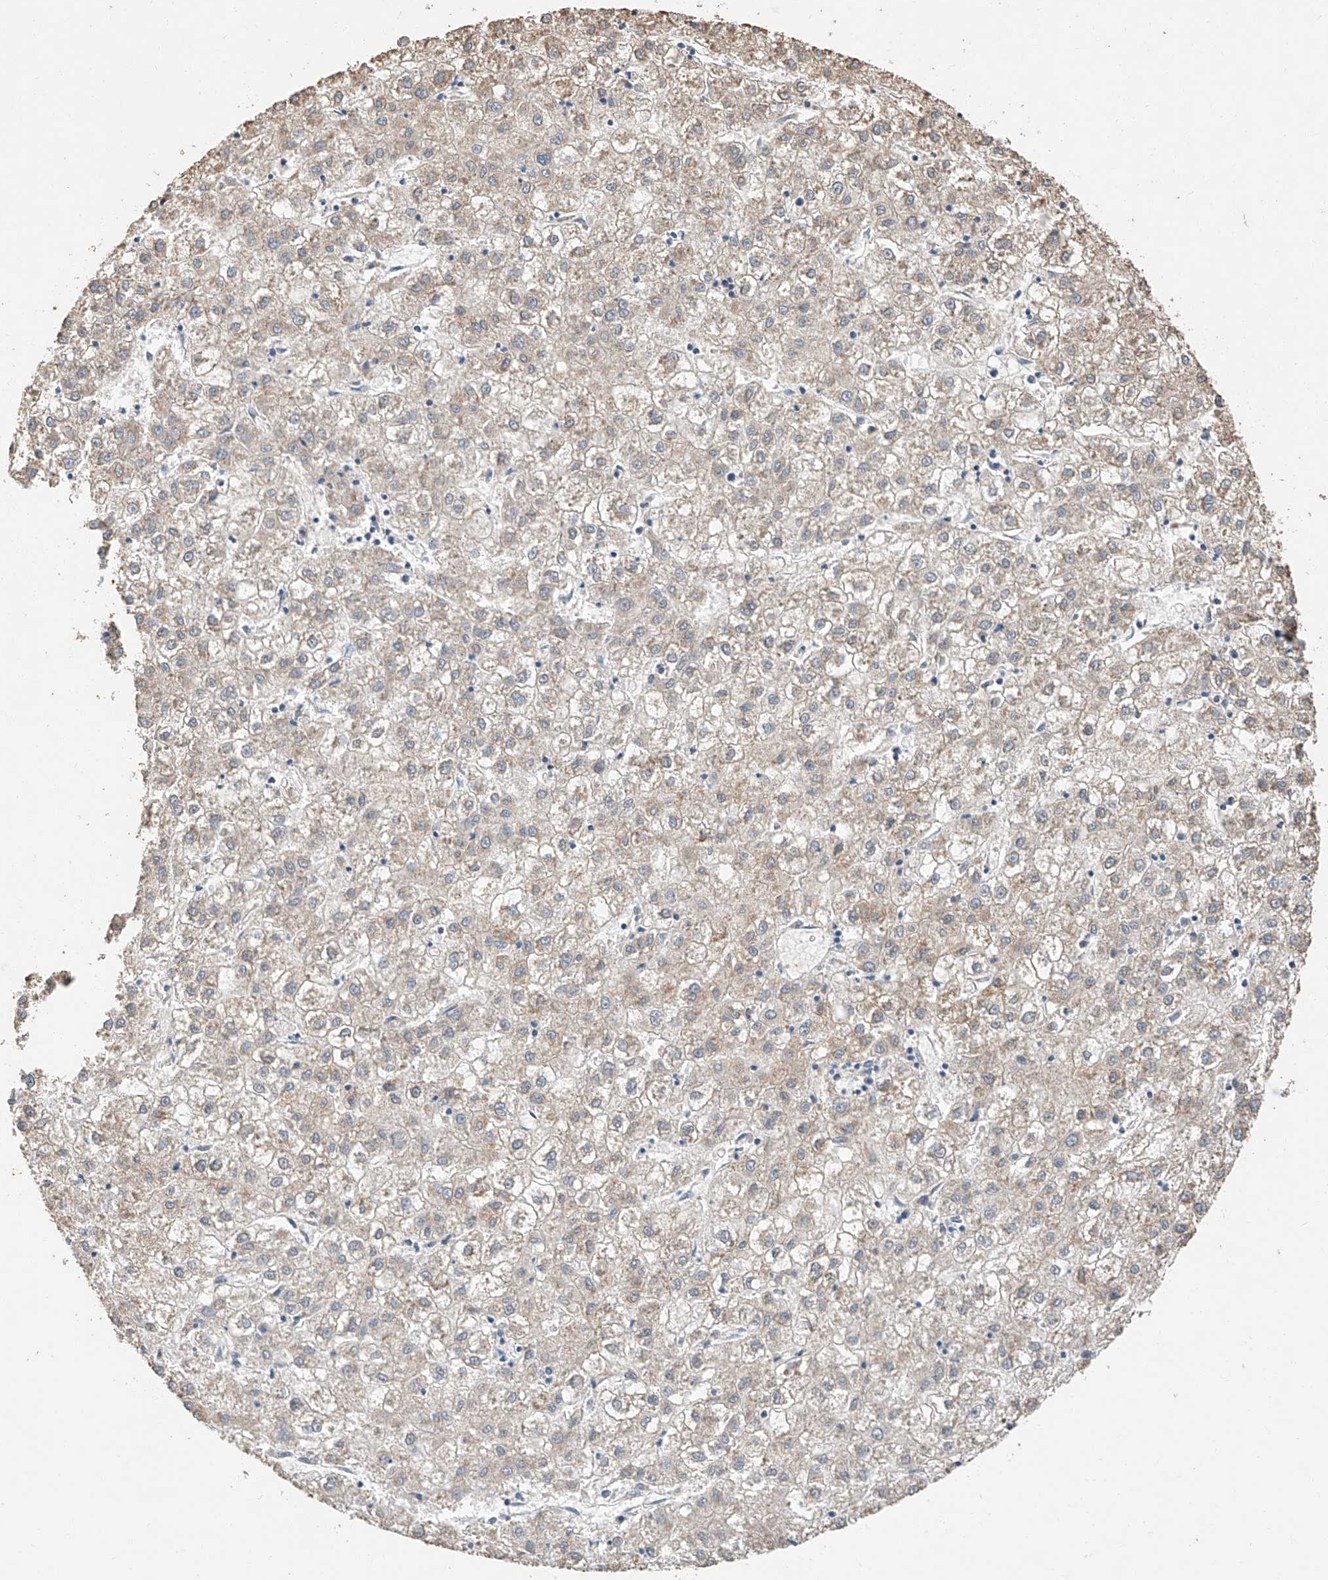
{"staining": {"intensity": "weak", "quantity": "25%-75%", "location": "cytoplasmic/membranous"}, "tissue": "liver cancer", "cell_type": "Tumor cells", "image_type": "cancer", "snomed": [{"axis": "morphology", "description": "Carcinoma, Hepatocellular, NOS"}, {"axis": "topography", "description": "Liver"}], "caption": "Immunohistochemistry (IHC) of liver cancer (hepatocellular carcinoma) demonstrates low levels of weak cytoplasmic/membranous expression in about 25%-75% of tumor cells.", "gene": "CERS4", "patient": {"sex": "male", "age": 72}}